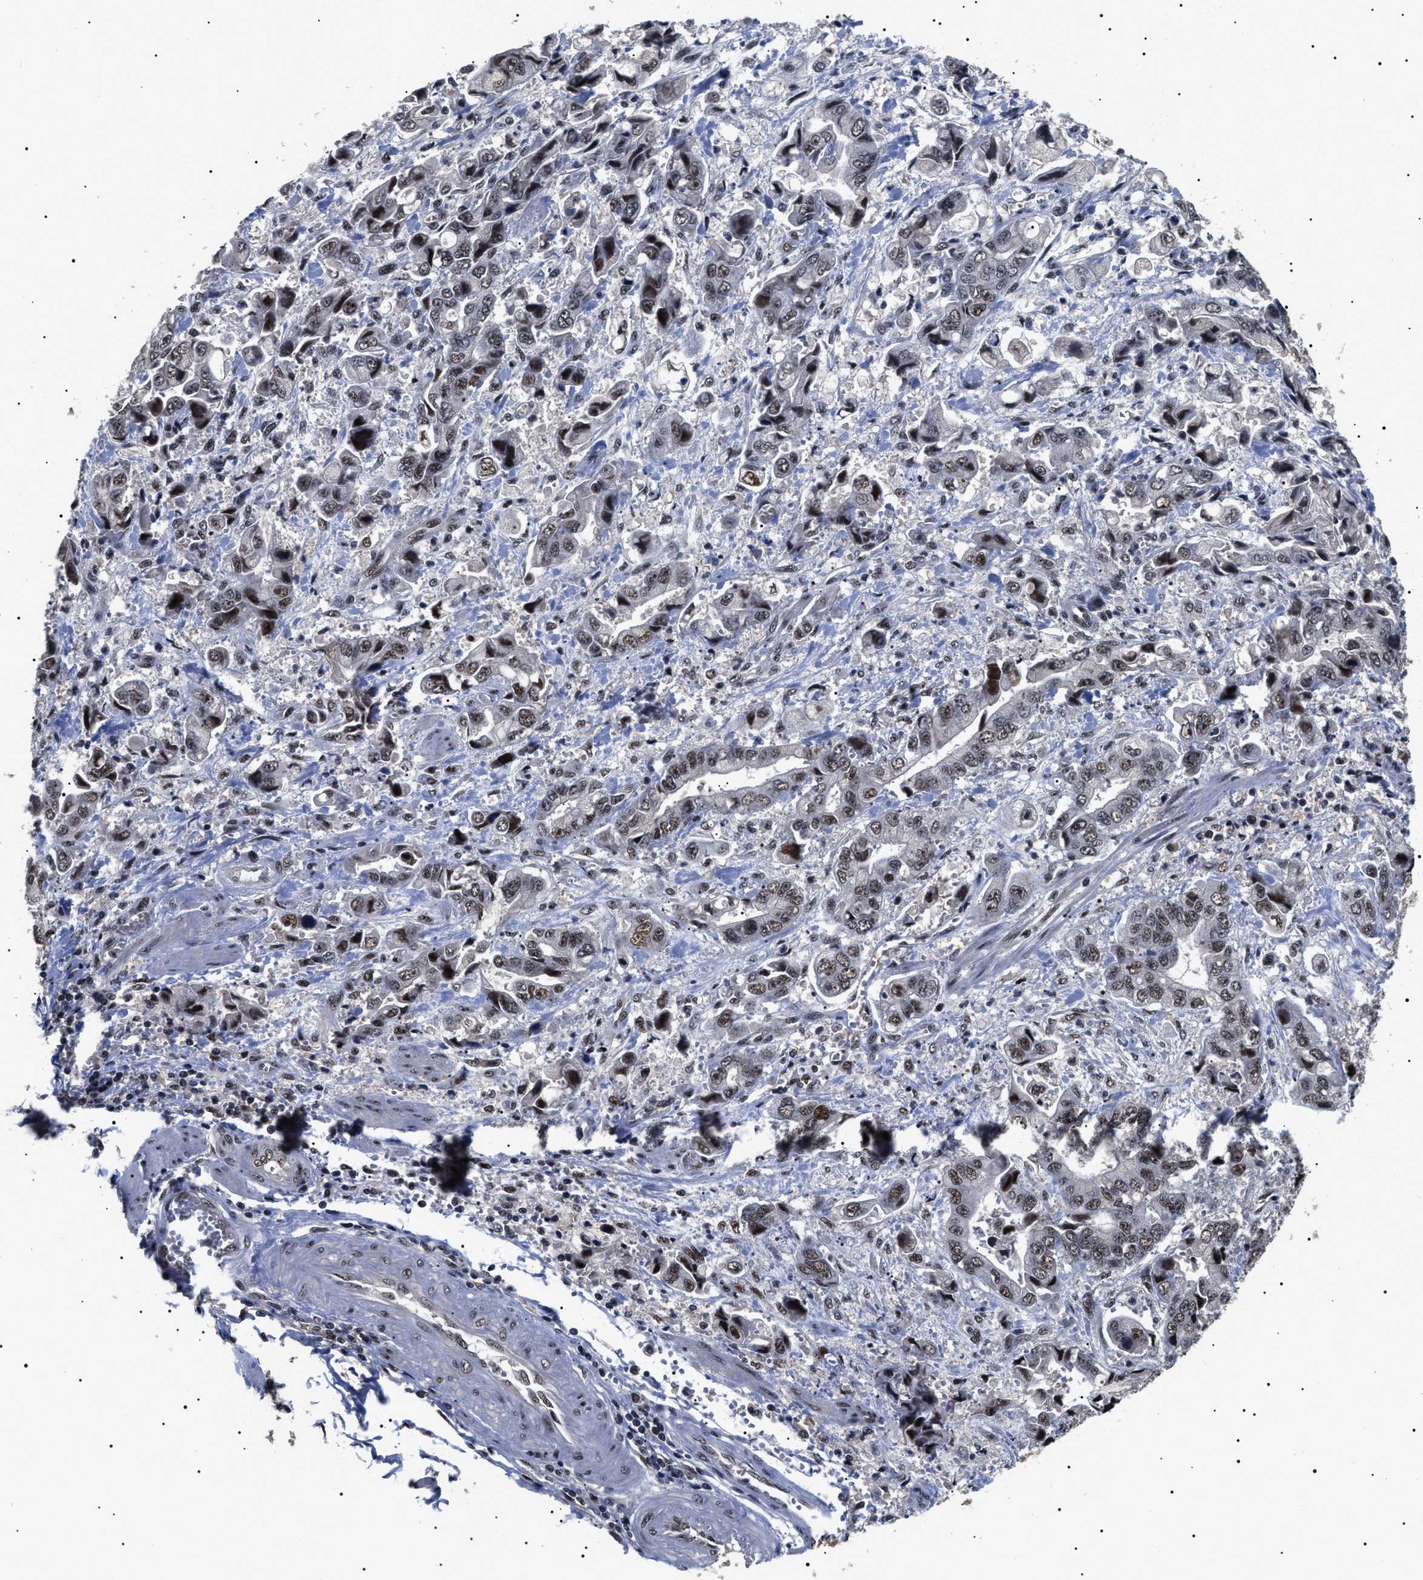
{"staining": {"intensity": "strong", "quantity": ">75%", "location": "nuclear"}, "tissue": "stomach cancer", "cell_type": "Tumor cells", "image_type": "cancer", "snomed": [{"axis": "morphology", "description": "Normal tissue, NOS"}, {"axis": "morphology", "description": "Adenocarcinoma, NOS"}, {"axis": "topography", "description": "Stomach"}], "caption": "Adenocarcinoma (stomach) was stained to show a protein in brown. There is high levels of strong nuclear positivity in approximately >75% of tumor cells. (DAB = brown stain, brightfield microscopy at high magnification).", "gene": "CAAP1", "patient": {"sex": "male", "age": 62}}